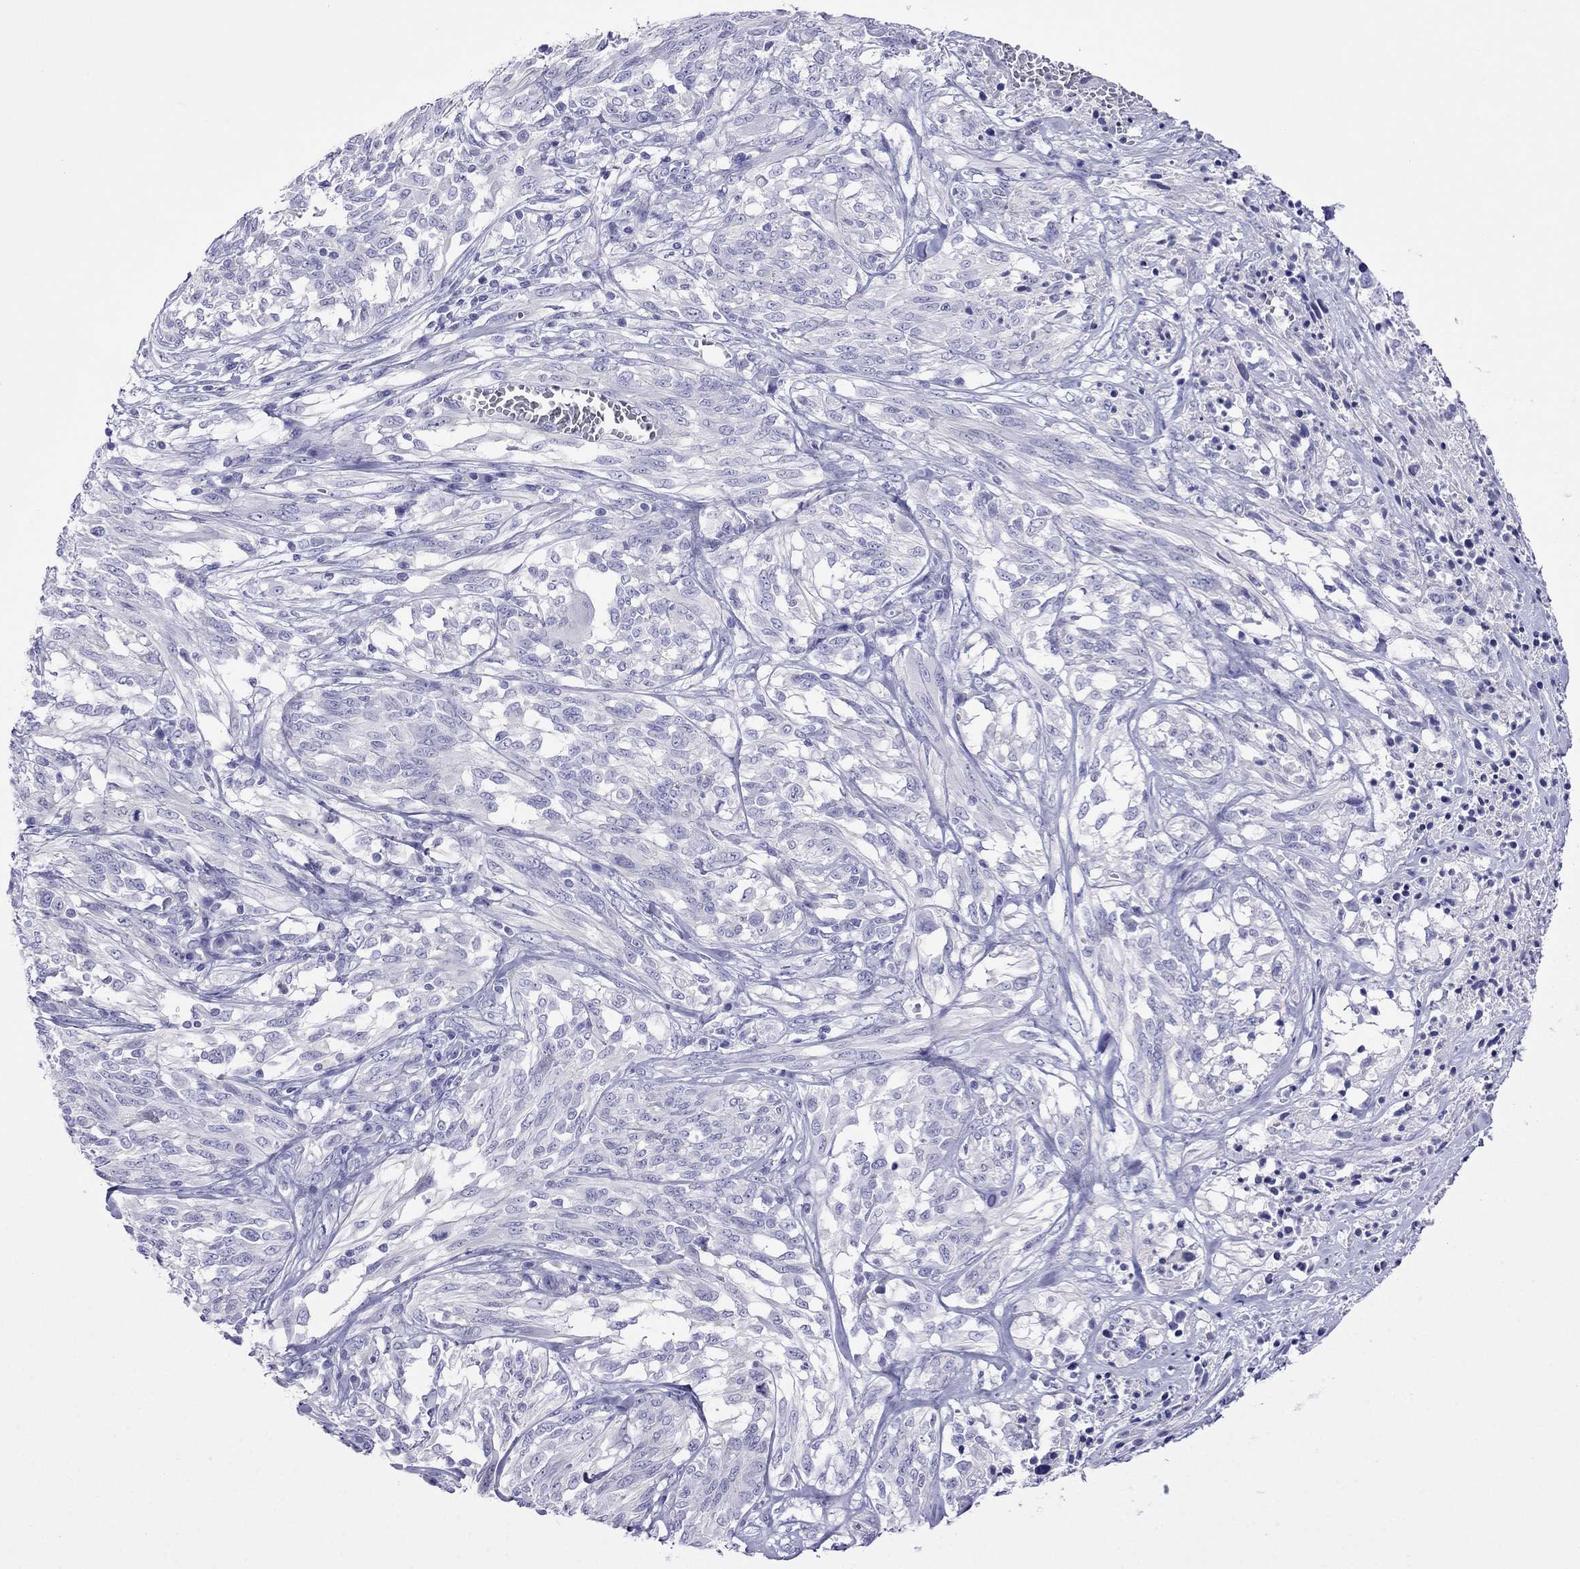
{"staining": {"intensity": "negative", "quantity": "none", "location": "none"}, "tissue": "melanoma", "cell_type": "Tumor cells", "image_type": "cancer", "snomed": [{"axis": "morphology", "description": "Malignant melanoma, NOS"}, {"axis": "topography", "description": "Skin"}], "caption": "Melanoma stained for a protein using immunohistochemistry reveals no expression tumor cells.", "gene": "PCDHA6", "patient": {"sex": "female", "age": 91}}